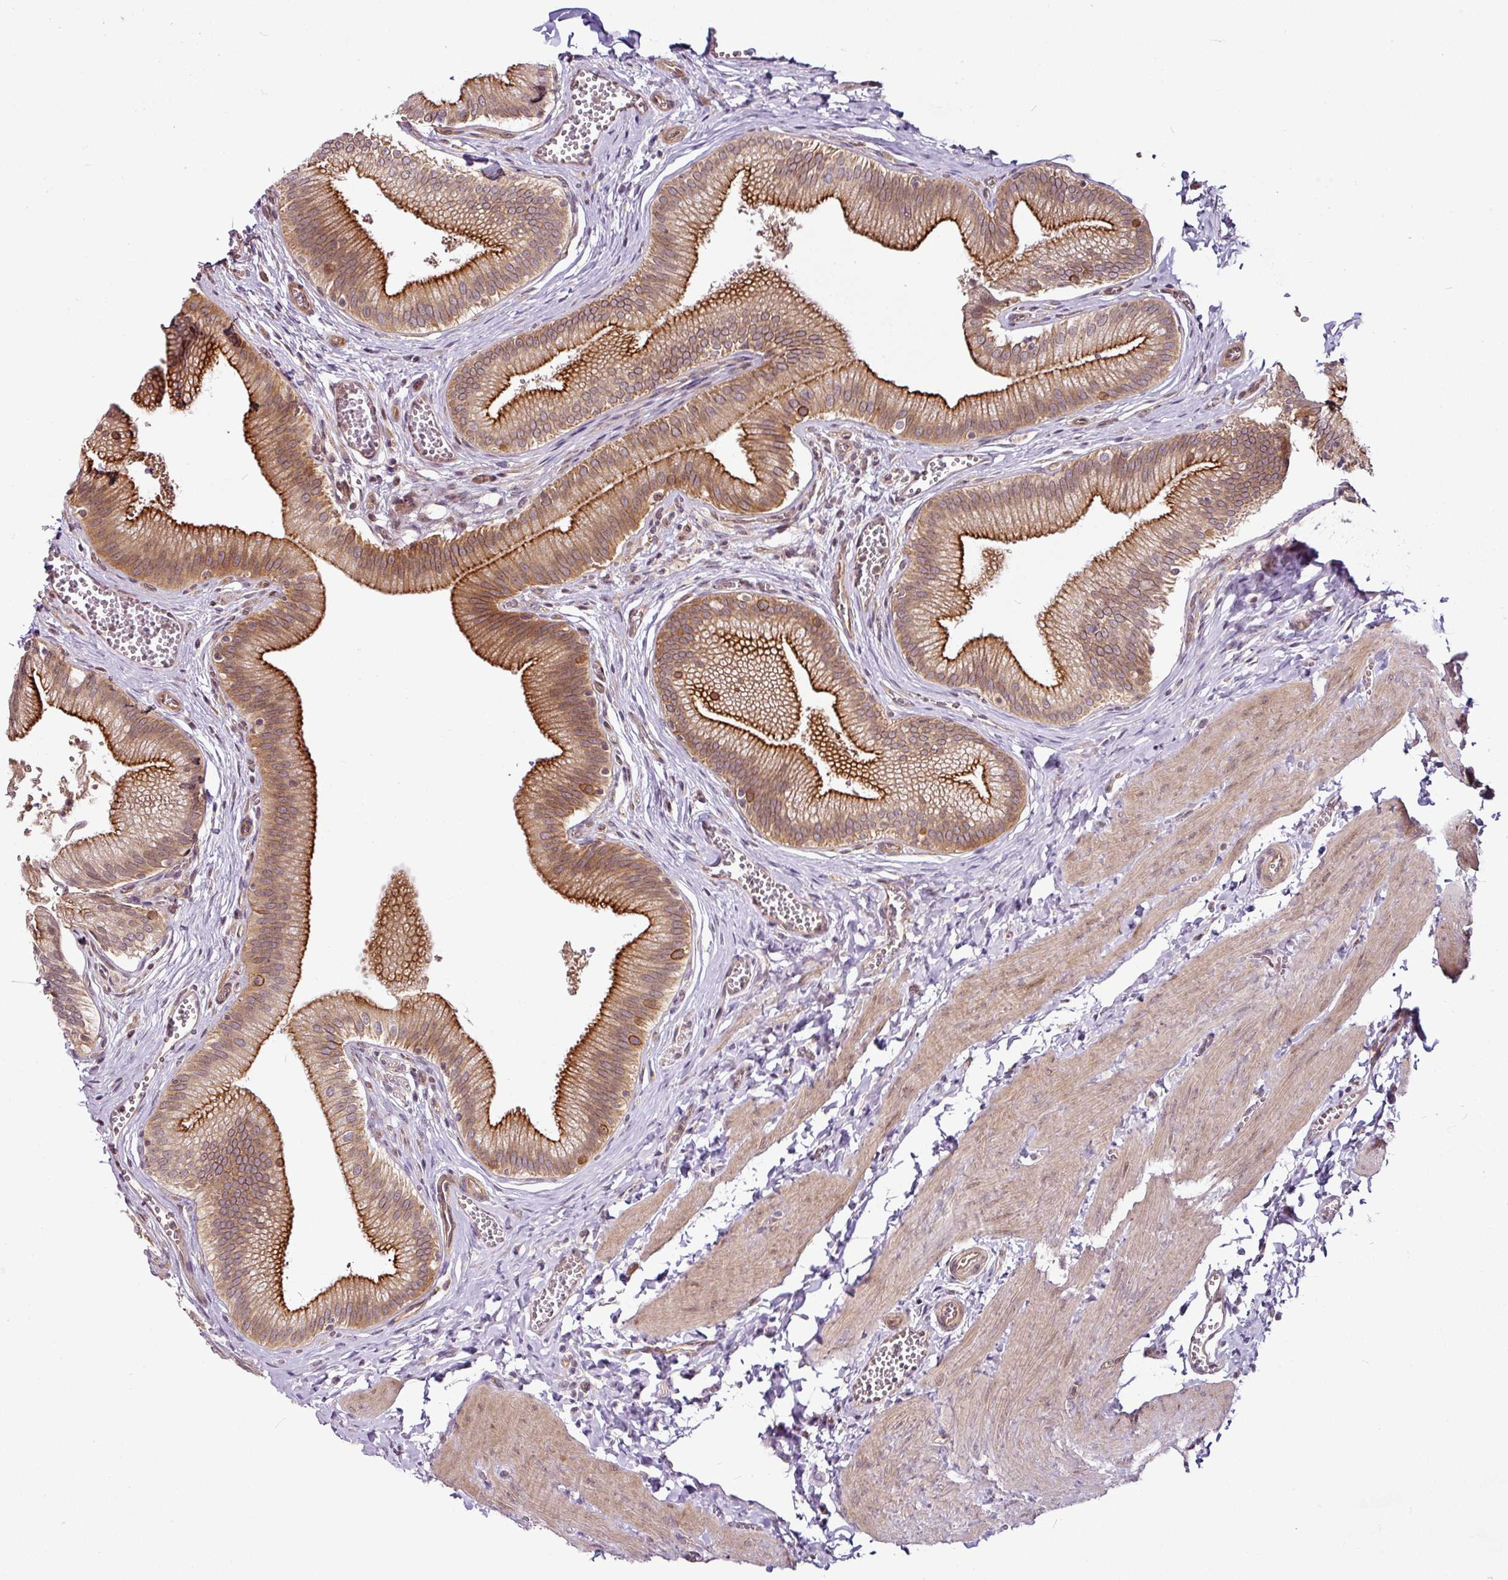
{"staining": {"intensity": "strong", "quantity": ">75%", "location": "cytoplasmic/membranous"}, "tissue": "gallbladder", "cell_type": "Glandular cells", "image_type": "normal", "snomed": [{"axis": "morphology", "description": "Normal tissue, NOS"}, {"axis": "topography", "description": "Gallbladder"}], "caption": "Protein expression analysis of benign gallbladder shows strong cytoplasmic/membranous expression in about >75% of glandular cells.", "gene": "DCAF13", "patient": {"sex": "male", "age": 17}}